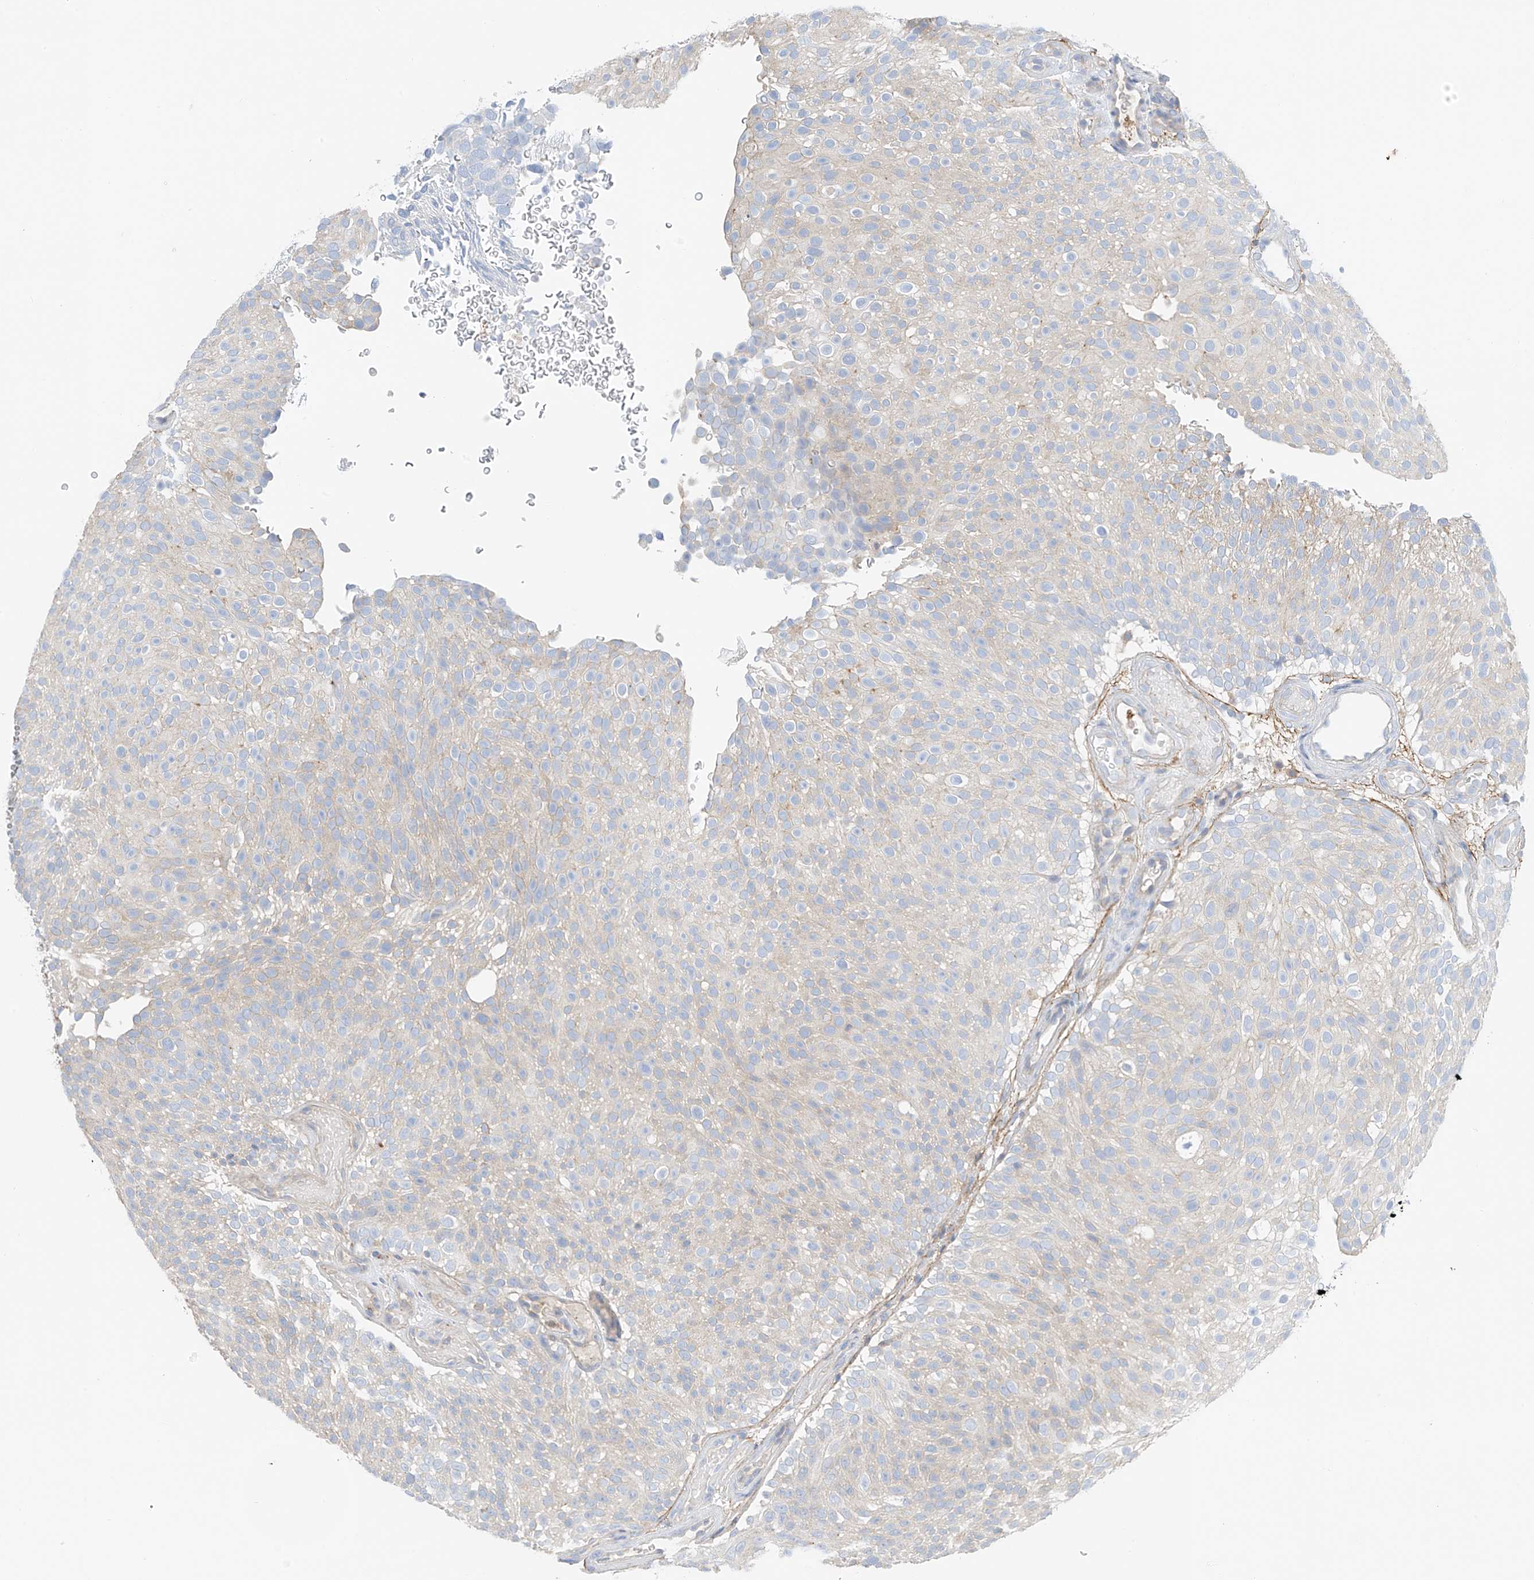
{"staining": {"intensity": "weak", "quantity": "<25%", "location": "cytoplasmic/membranous"}, "tissue": "urothelial cancer", "cell_type": "Tumor cells", "image_type": "cancer", "snomed": [{"axis": "morphology", "description": "Urothelial carcinoma, Low grade"}, {"axis": "topography", "description": "Urinary bladder"}], "caption": "High power microscopy micrograph of an IHC image of urothelial cancer, revealing no significant staining in tumor cells.", "gene": "NALCN", "patient": {"sex": "male", "age": 78}}